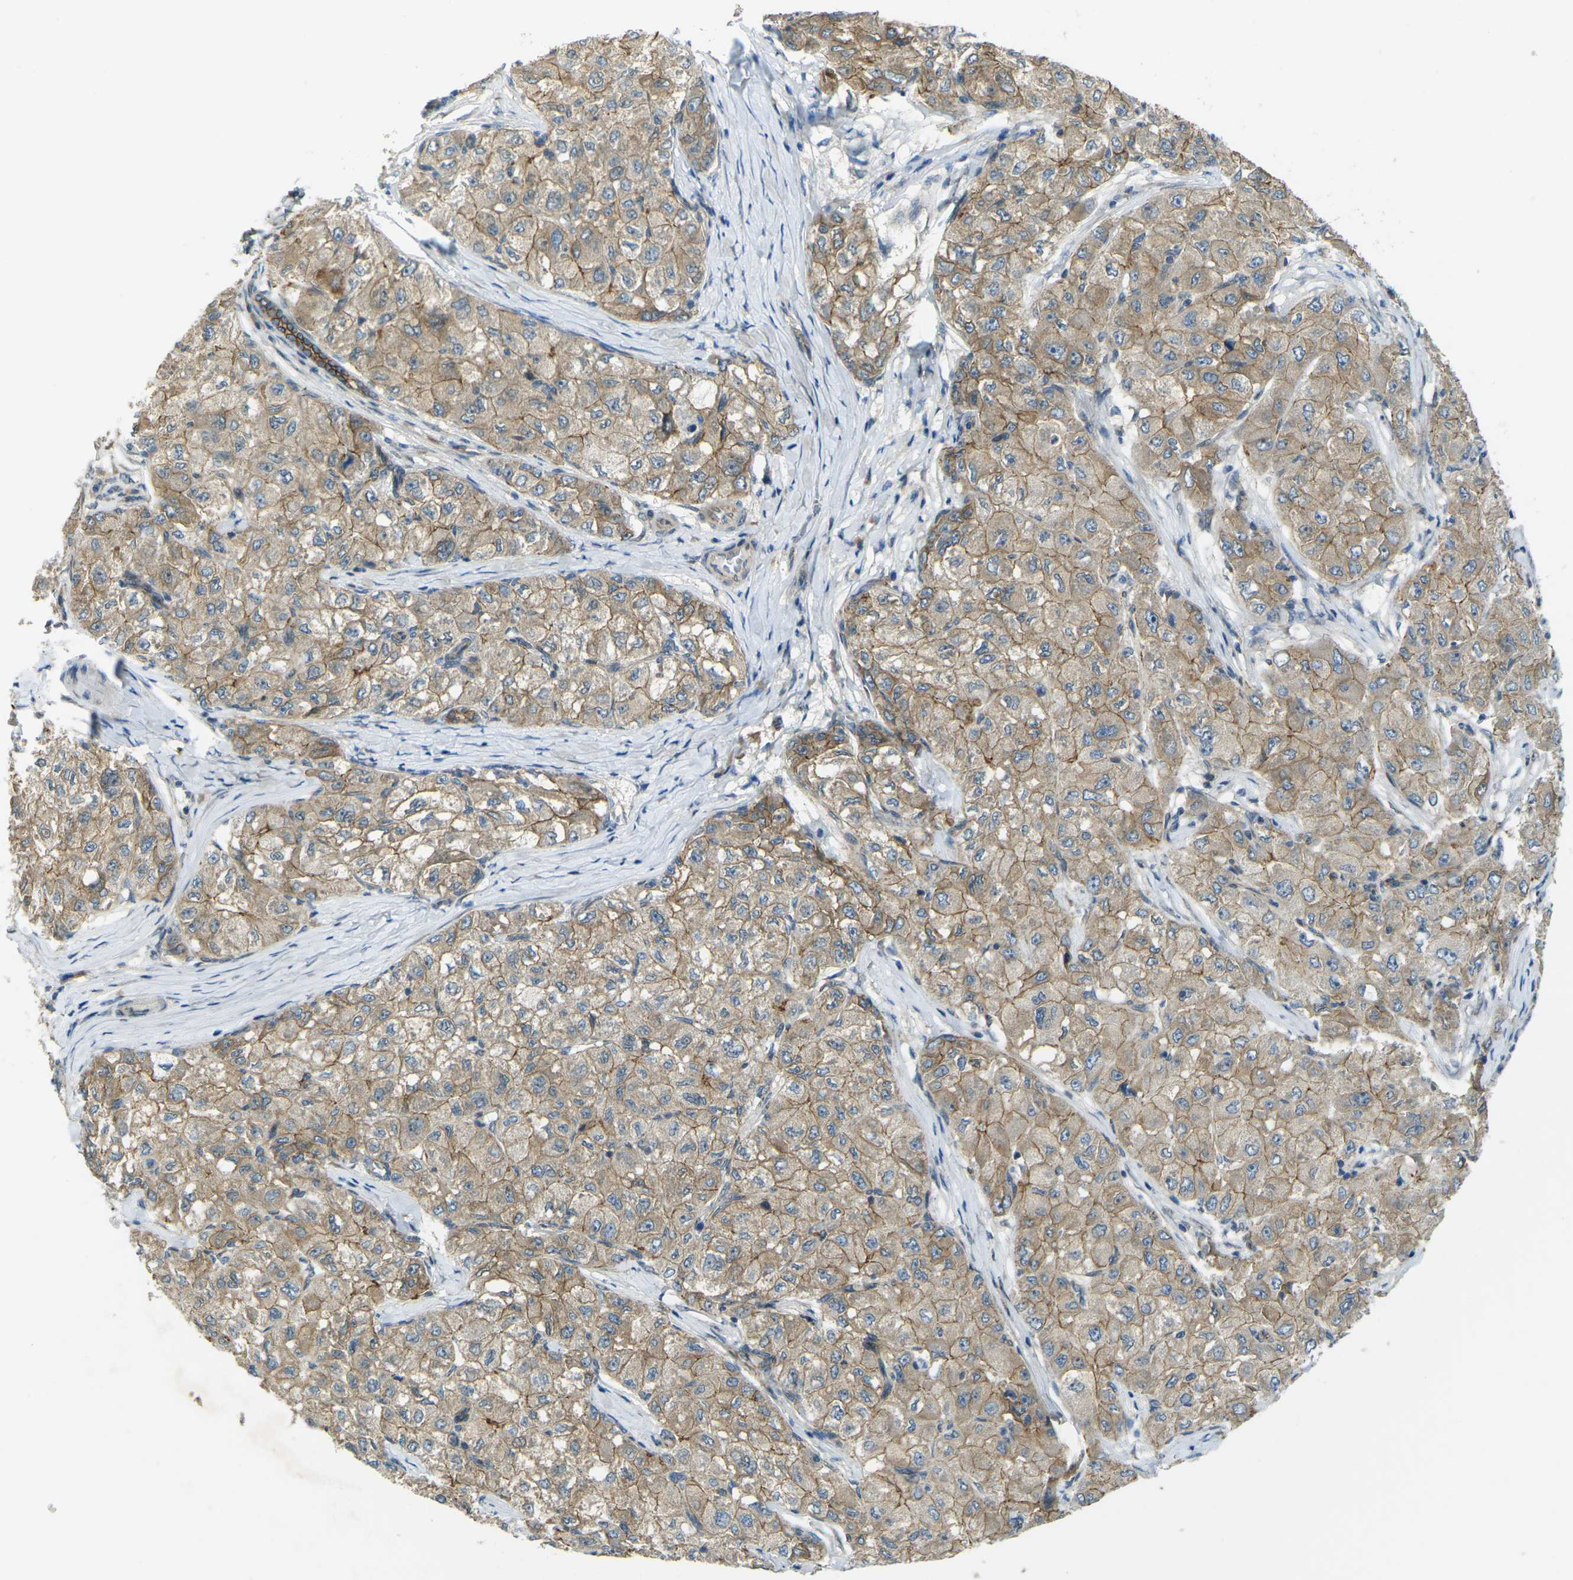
{"staining": {"intensity": "moderate", "quantity": ">75%", "location": "cytoplasmic/membranous"}, "tissue": "liver cancer", "cell_type": "Tumor cells", "image_type": "cancer", "snomed": [{"axis": "morphology", "description": "Carcinoma, Hepatocellular, NOS"}, {"axis": "topography", "description": "Liver"}], "caption": "Liver cancer (hepatocellular carcinoma) was stained to show a protein in brown. There is medium levels of moderate cytoplasmic/membranous expression in approximately >75% of tumor cells.", "gene": "RHBDD1", "patient": {"sex": "male", "age": 80}}